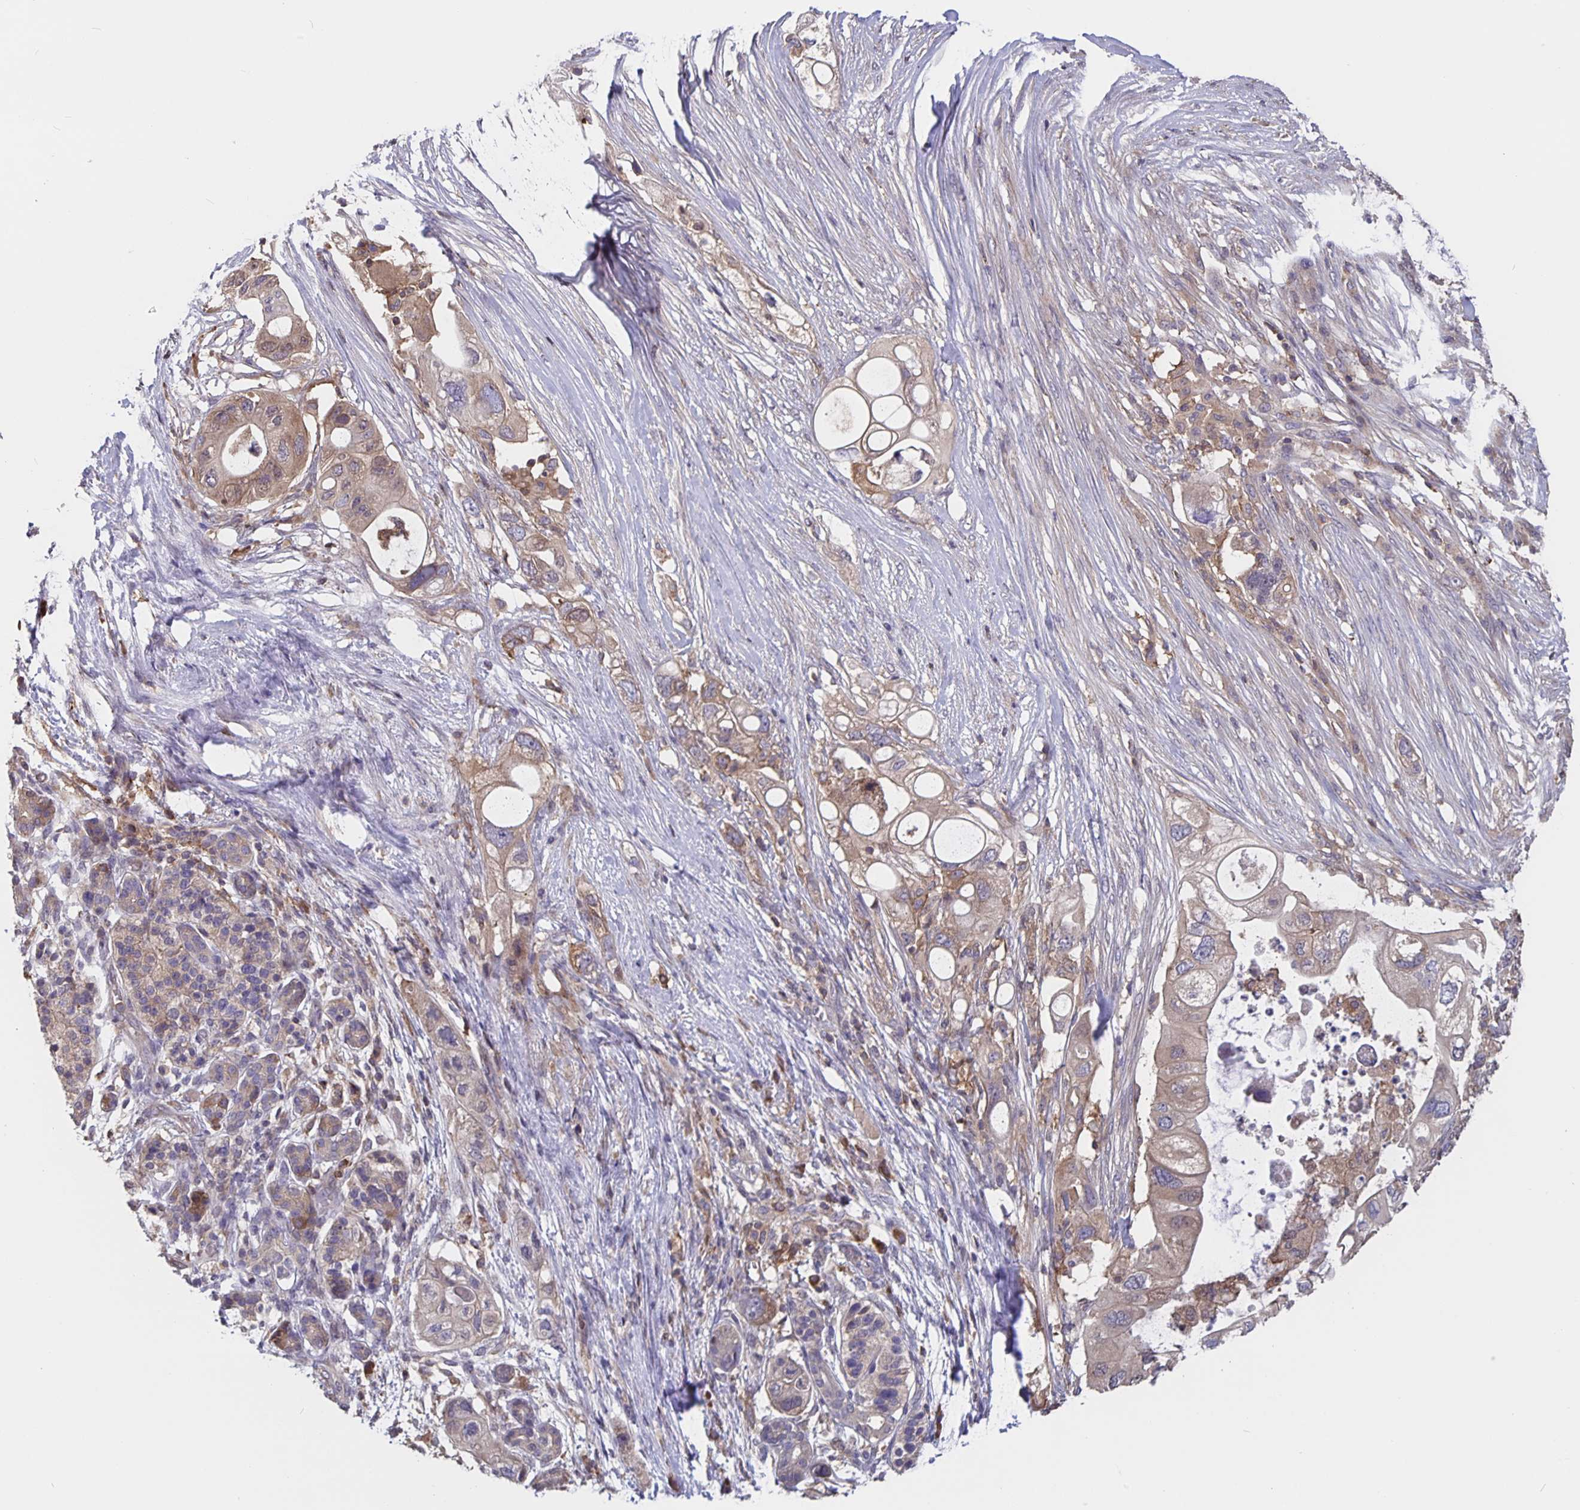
{"staining": {"intensity": "moderate", "quantity": ">75%", "location": "cytoplasmic/membranous"}, "tissue": "pancreatic cancer", "cell_type": "Tumor cells", "image_type": "cancer", "snomed": [{"axis": "morphology", "description": "Adenocarcinoma, NOS"}, {"axis": "topography", "description": "Pancreas"}], "caption": "Pancreatic cancer (adenocarcinoma) stained with DAB immunohistochemistry (IHC) displays medium levels of moderate cytoplasmic/membranous staining in about >75% of tumor cells.", "gene": "FEM1C", "patient": {"sex": "female", "age": 72}}